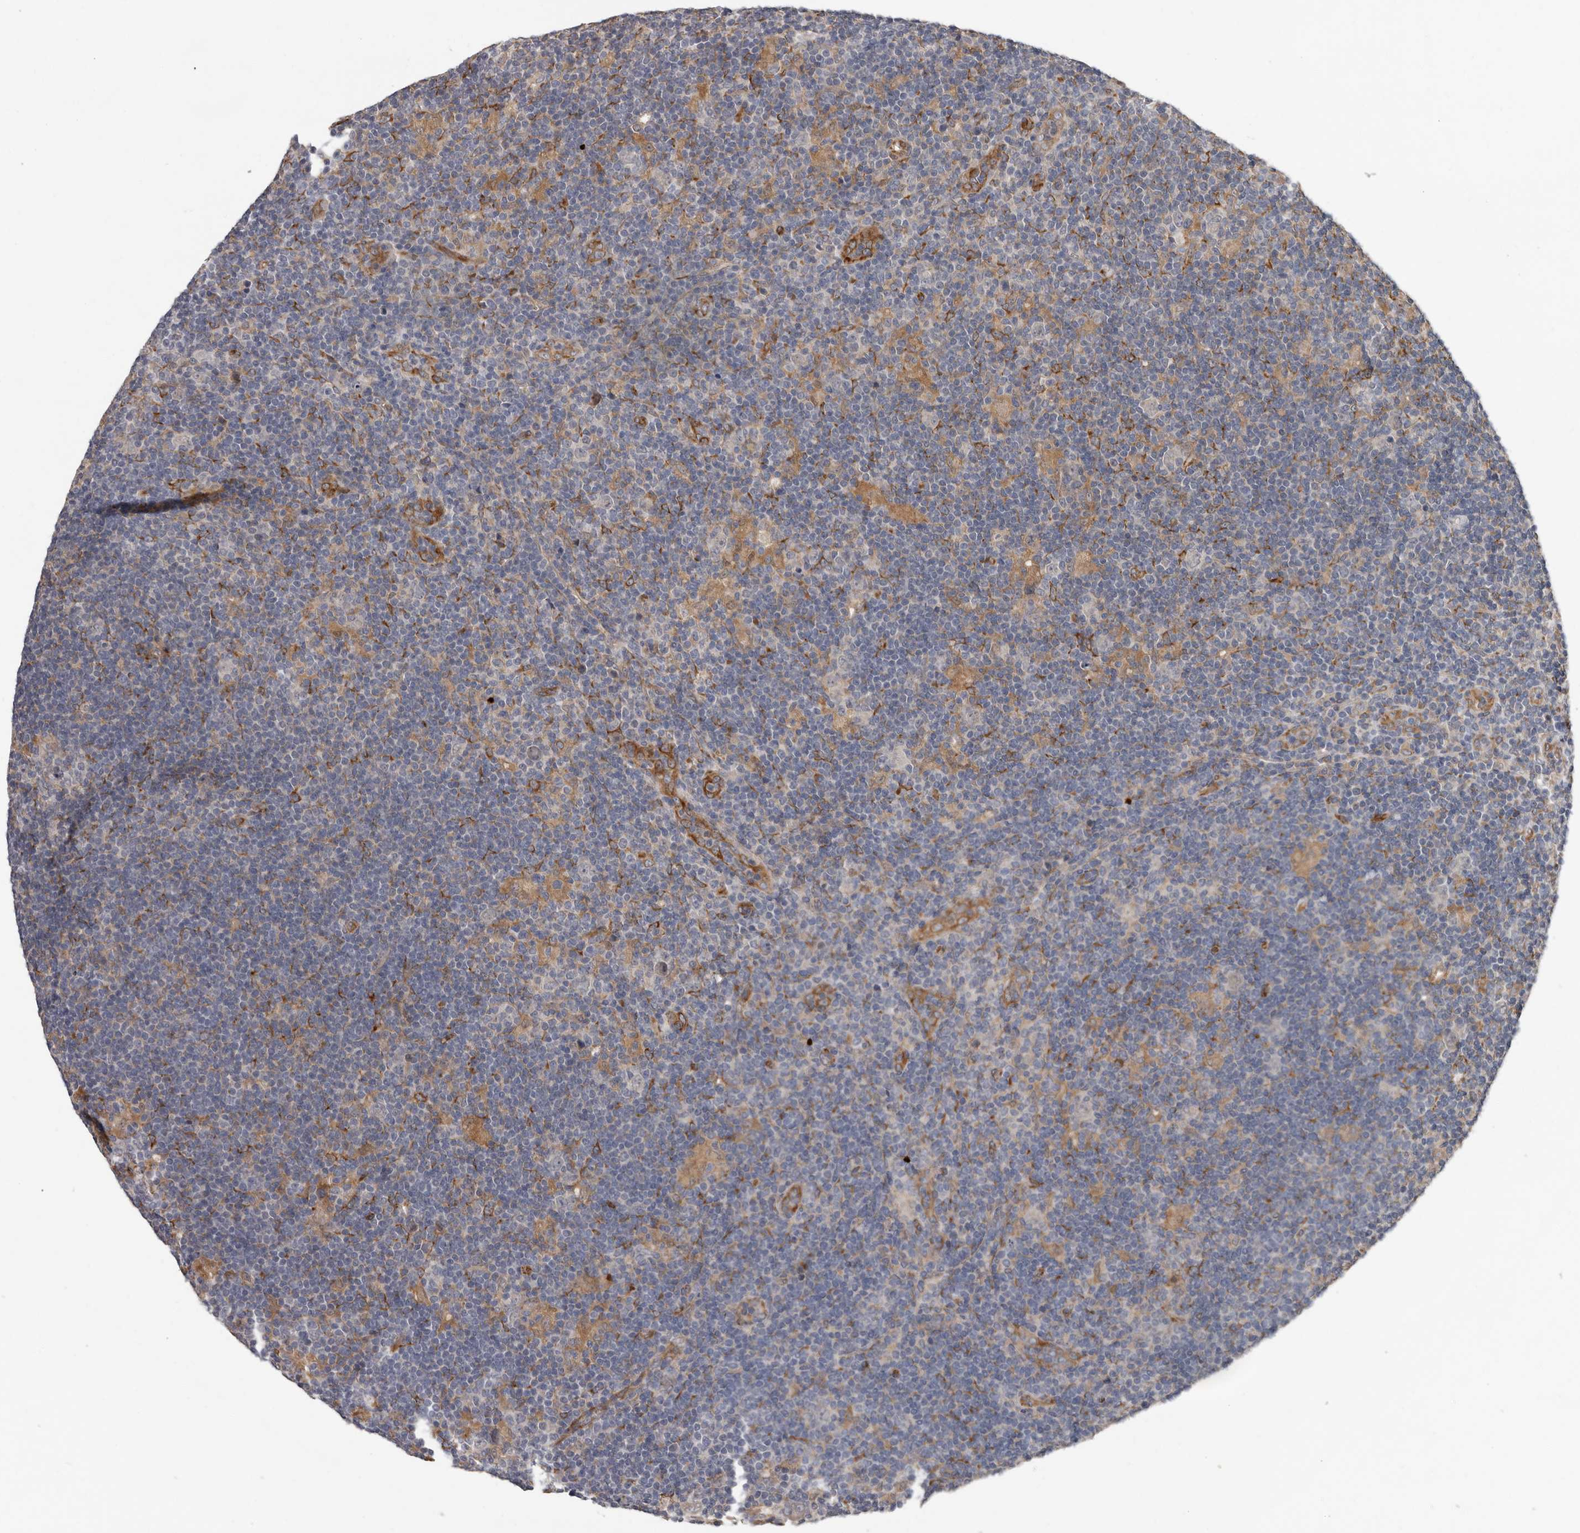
{"staining": {"intensity": "negative", "quantity": "none", "location": "none"}, "tissue": "lymphoma", "cell_type": "Tumor cells", "image_type": "cancer", "snomed": [{"axis": "morphology", "description": "Hodgkin's disease, NOS"}, {"axis": "topography", "description": "Lymph node"}], "caption": "An immunohistochemistry image of lymphoma is shown. There is no staining in tumor cells of lymphoma.", "gene": "MTF1", "patient": {"sex": "female", "age": 57}}